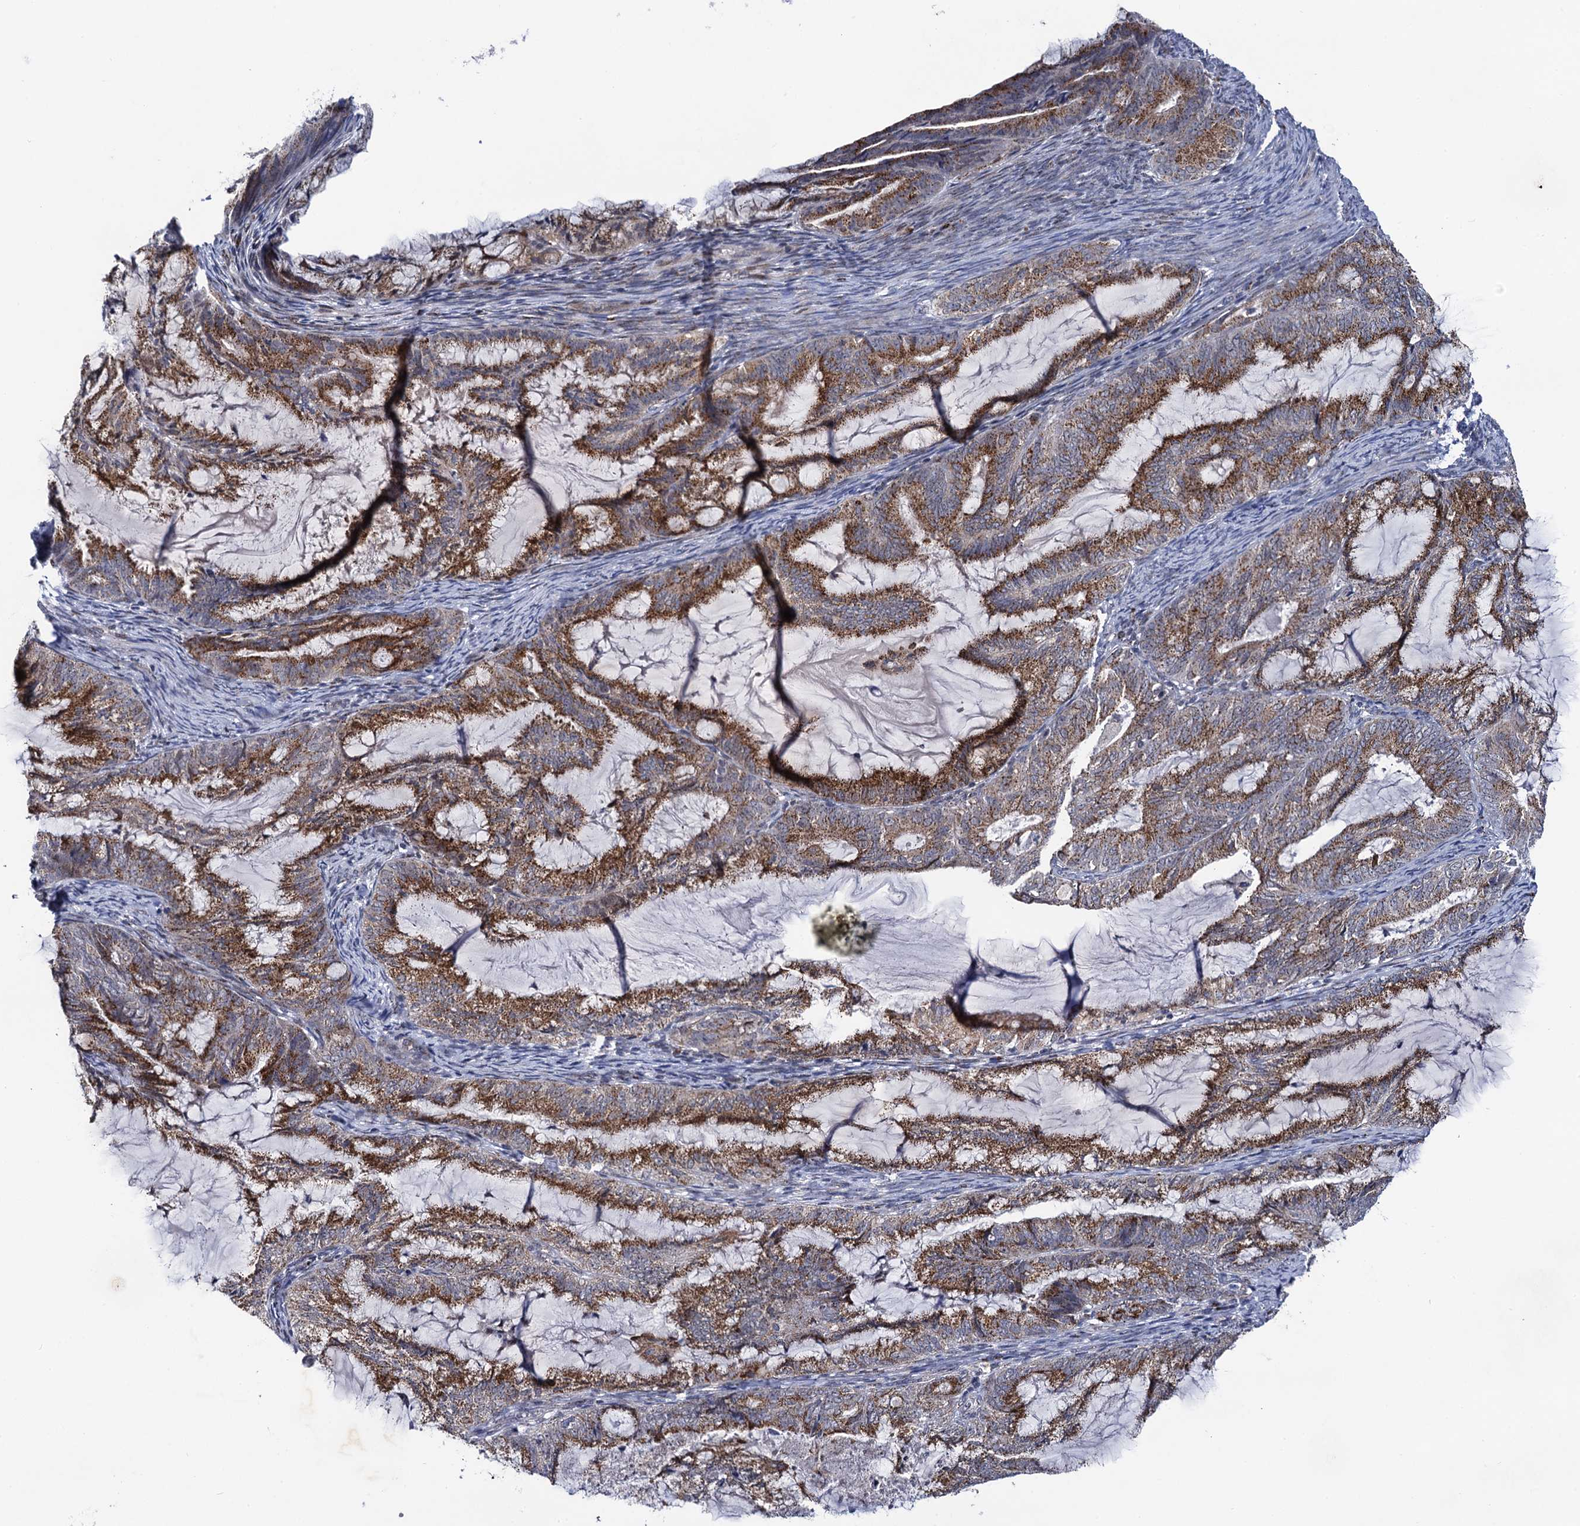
{"staining": {"intensity": "moderate", "quantity": ">75%", "location": "cytoplasmic/membranous"}, "tissue": "endometrial cancer", "cell_type": "Tumor cells", "image_type": "cancer", "snomed": [{"axis": "morphology", "description": "Adenocarcinoma, NOS"}, {"axis": "topography", "description": "Endometrium"}], "caption": "Protein expression analysis of endometrial adenocarcinoma reveals moderate cytoplasmic/membranous expression in approximately >75% of tumor cells.", "gene": "THAP2", "patient": {"sex": "female", "age": 86}}